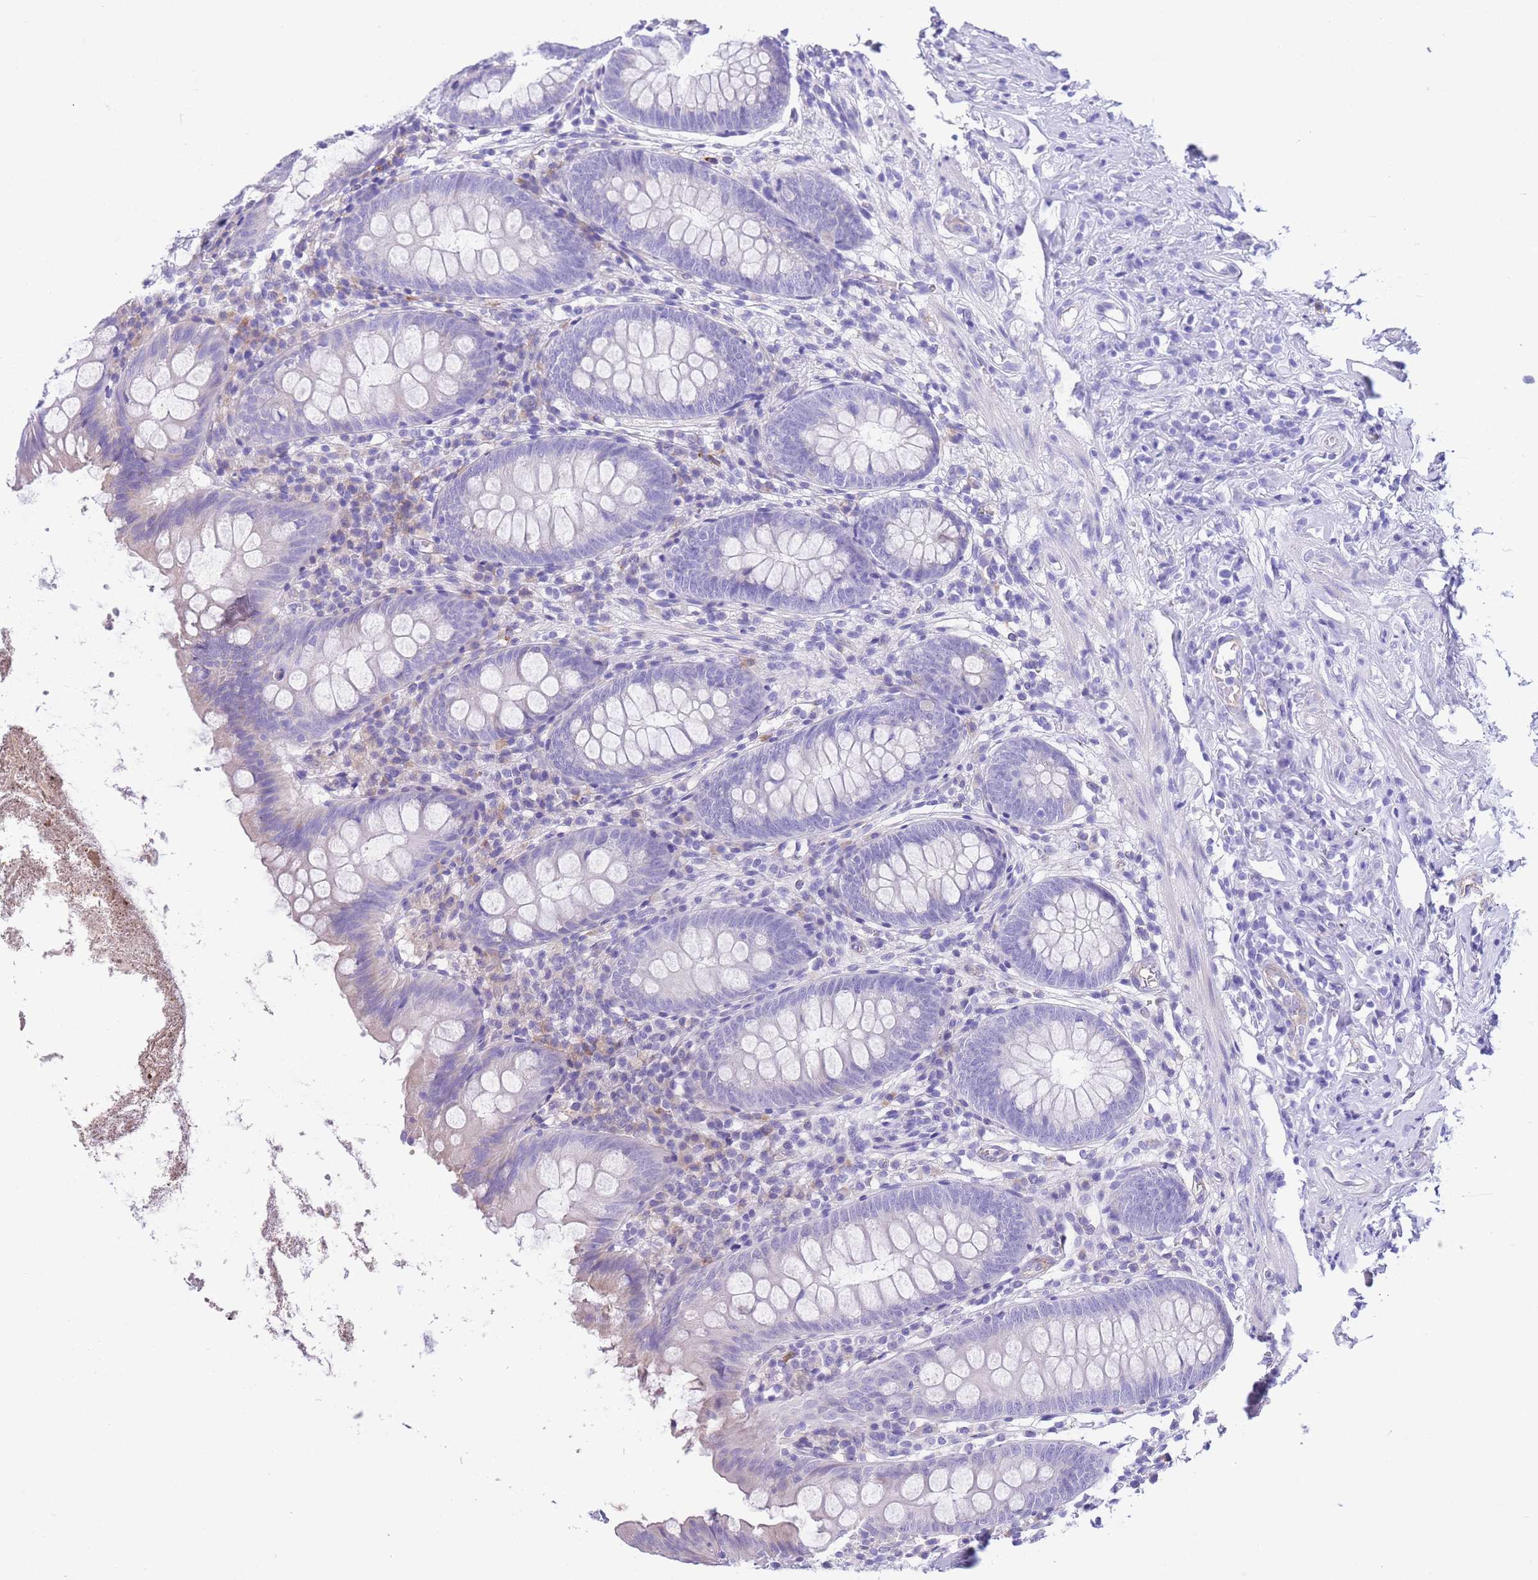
{"staining": {"intensity": "negative", "quantity": "none", "location": "none"}, "tissue": "appendix", "cell_type": "Glandular cells", "image_type": "normal", "snomed": [{"axis": "morphology", "description": "Normal tissue, NOS"}, {"axis": "topography", "description": "Appendix"}], "caption": "IHC histopathology image of benign appendix: human appendix stained with DAB (3,3'-diaminobenzidine) demonstrates no significant protein expression in glandular cells.", "gene": "DET1", "patient": {"sex": "female", "age": 51}}